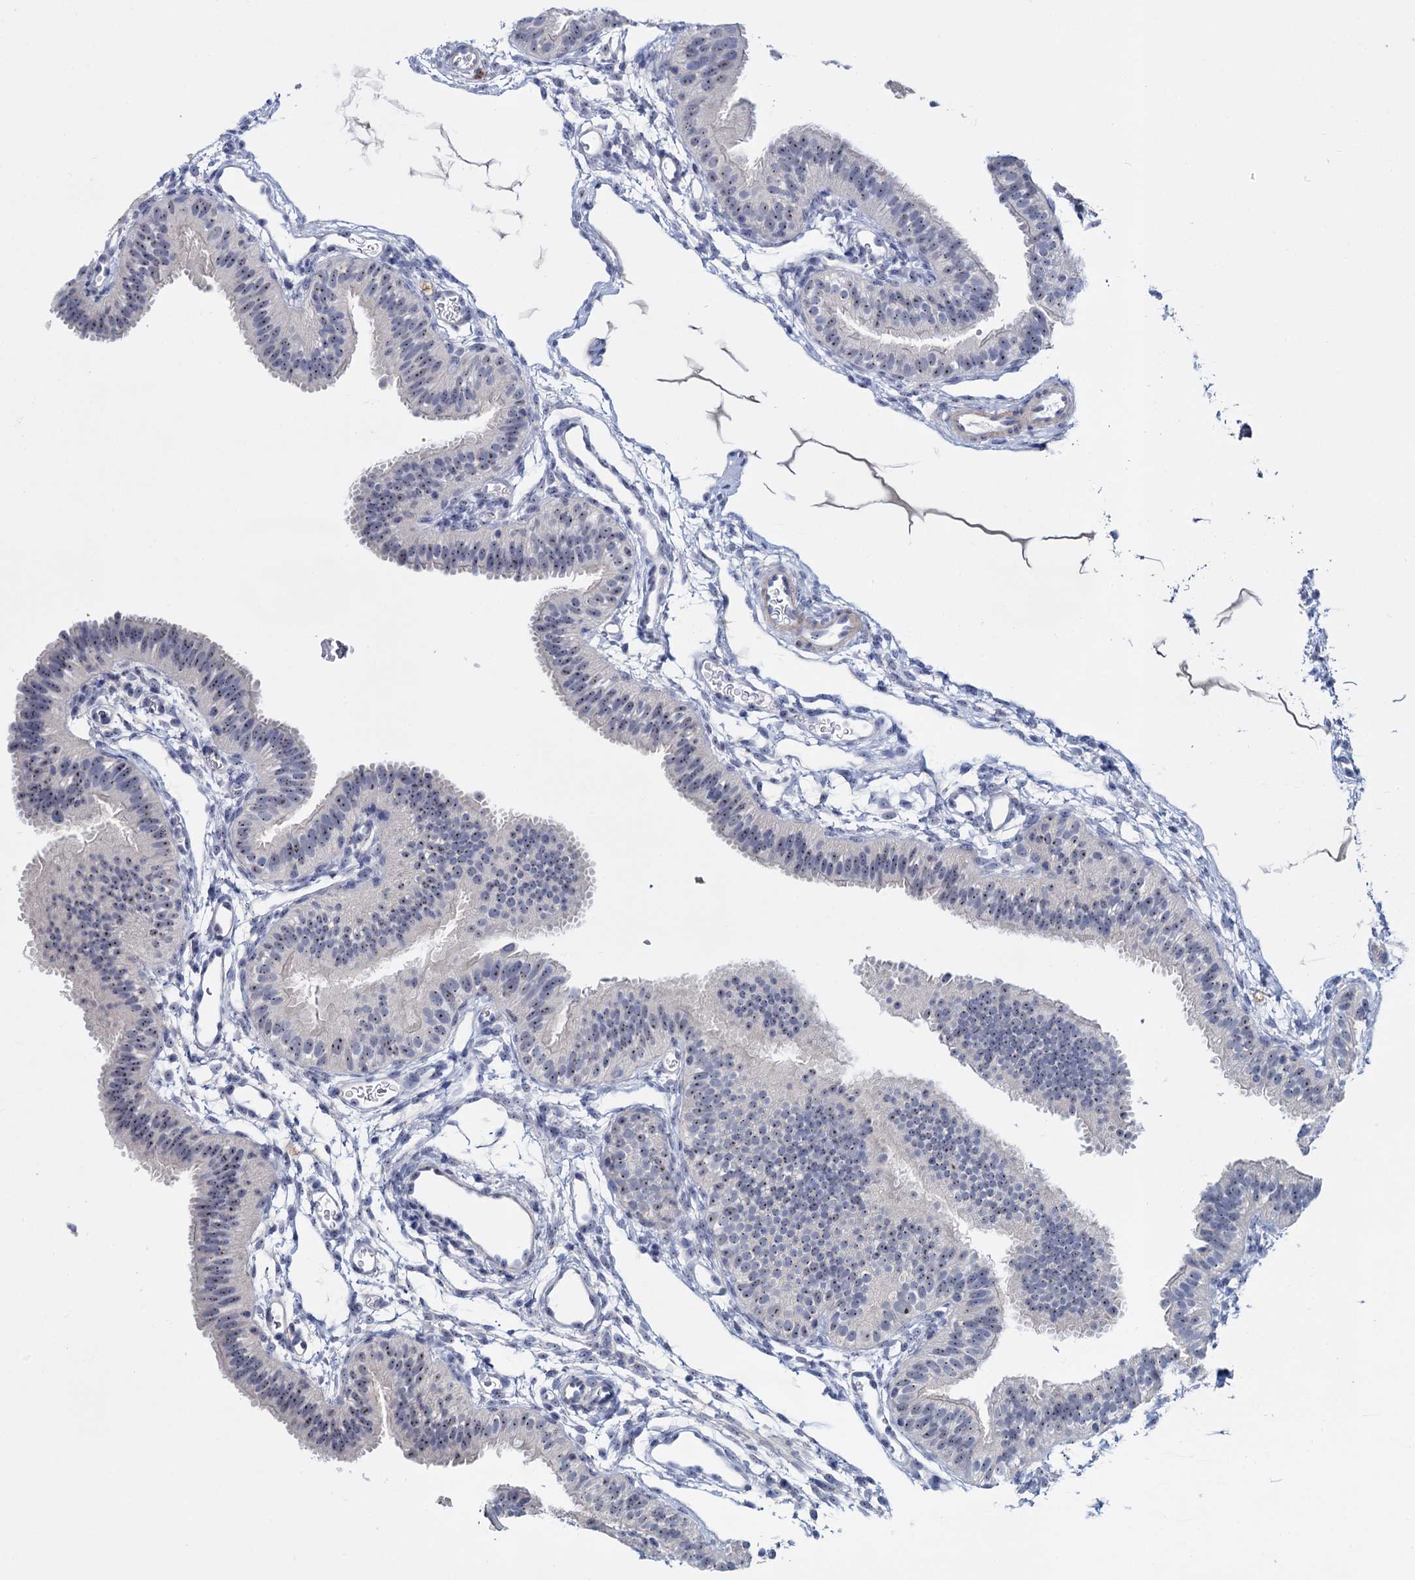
{"staining": {"intensity": "weak", "quantity": "25%-75%", "location": "nuclear"}, "tissue": "fallopian tube", "cell_type": "Glandular cells", "image_type": "normal", "snomed": [{"axis": "morphology", "description": "Normal tissue, NOS"}, {"axis": "topography", "description": "Fallopian tube"}], "caption": "Glandular cells reveal low levels of weak nuclear positivity in about 25%-75% of cells in benign human fallopian tube.", "gene": "SFN", "patient": {"sex": "female", "age": 35}}